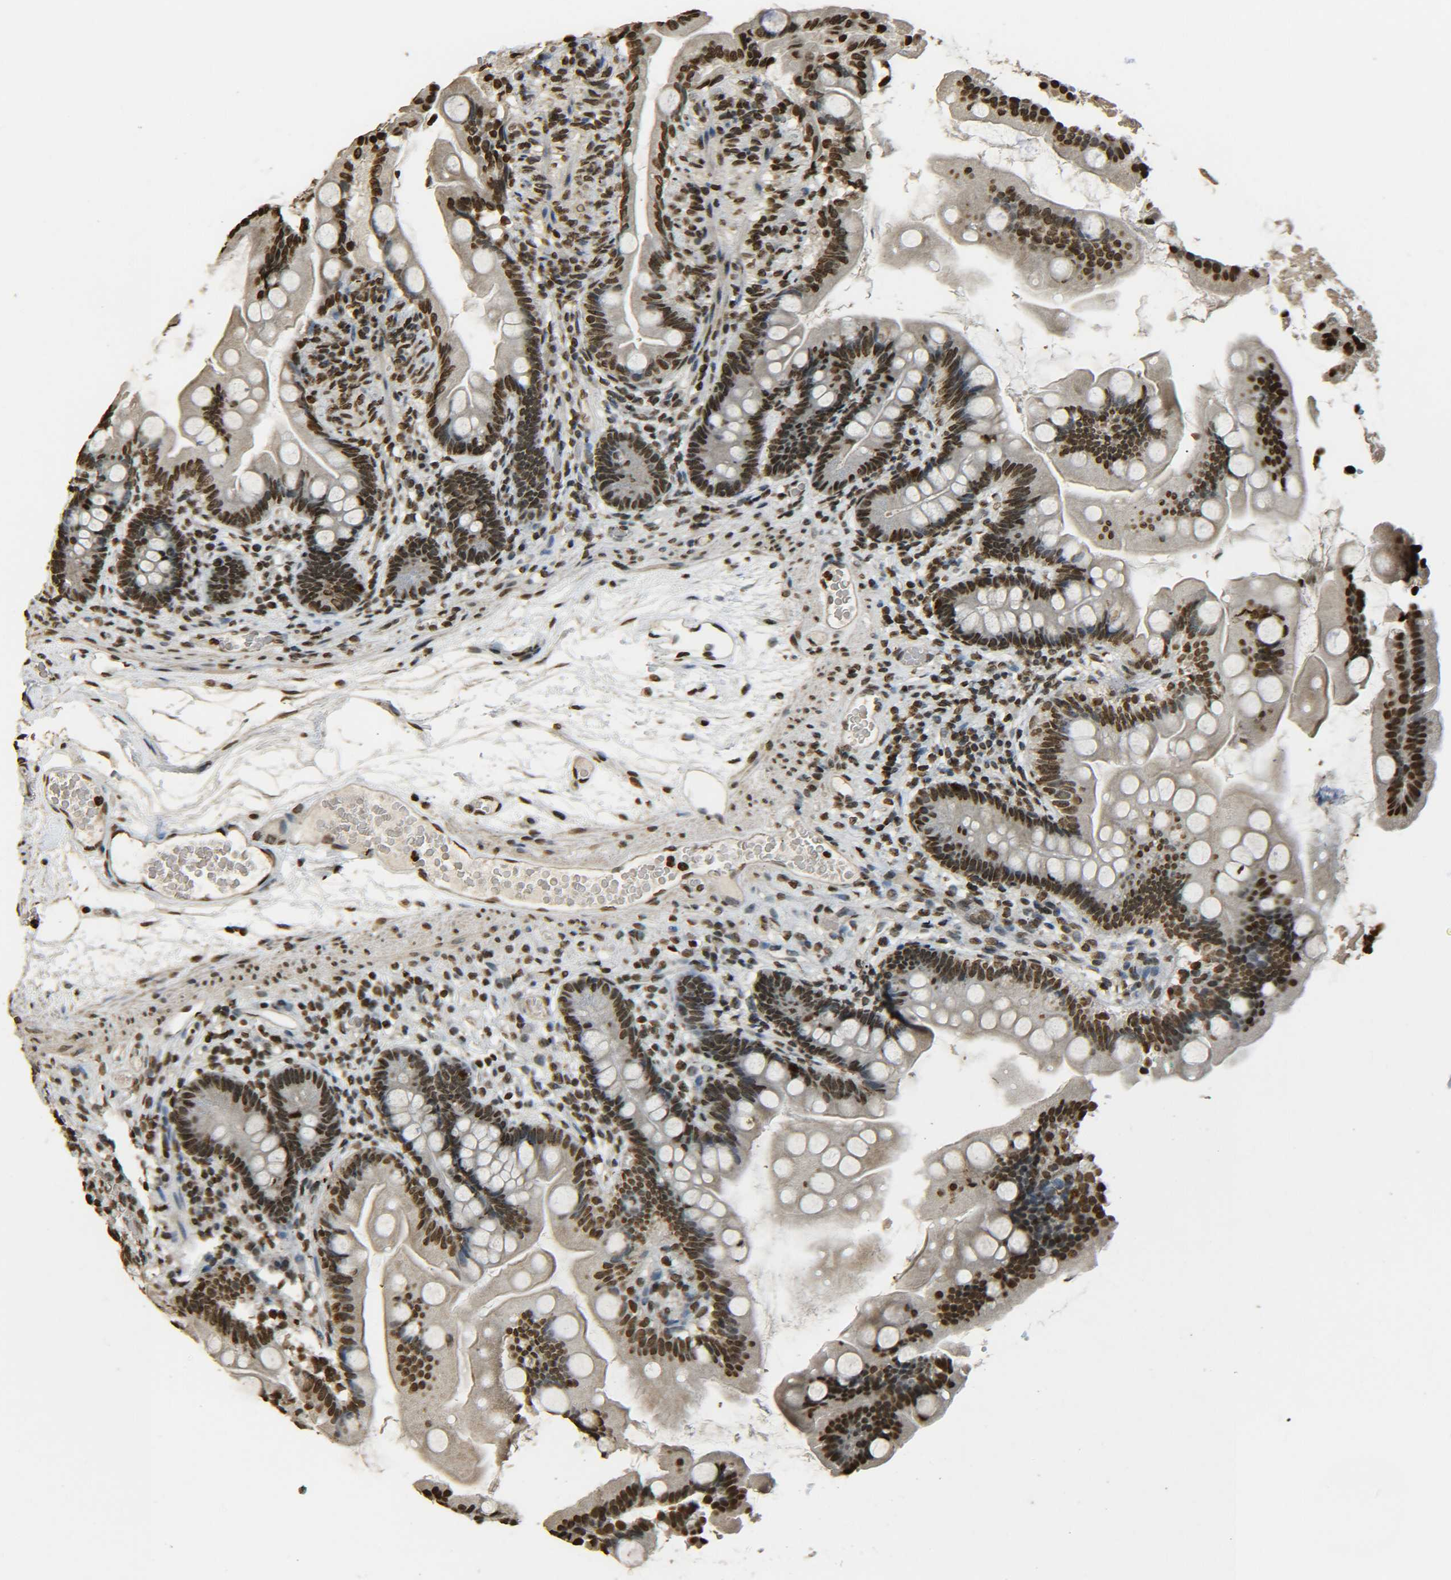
{"staining": {"intensity": "strong", "quantity": ">75%", "location": "nuclear"}, "tissue": "small intestine", "cell_type": "Glandular cells", "image_type": "normal", "snomed": [{"axis": "morphology", "description": "Normal tissue, NOS"}, {"axis": "topography", "description": "Small intestine"}], "caption": "Immunohistochemical staining of normal human small intestine reveals strong nuclear protein staining in approximately >75% of glandular cells.", "gene": "H4C16", "patient": {"sex": "female", "age": 56}}